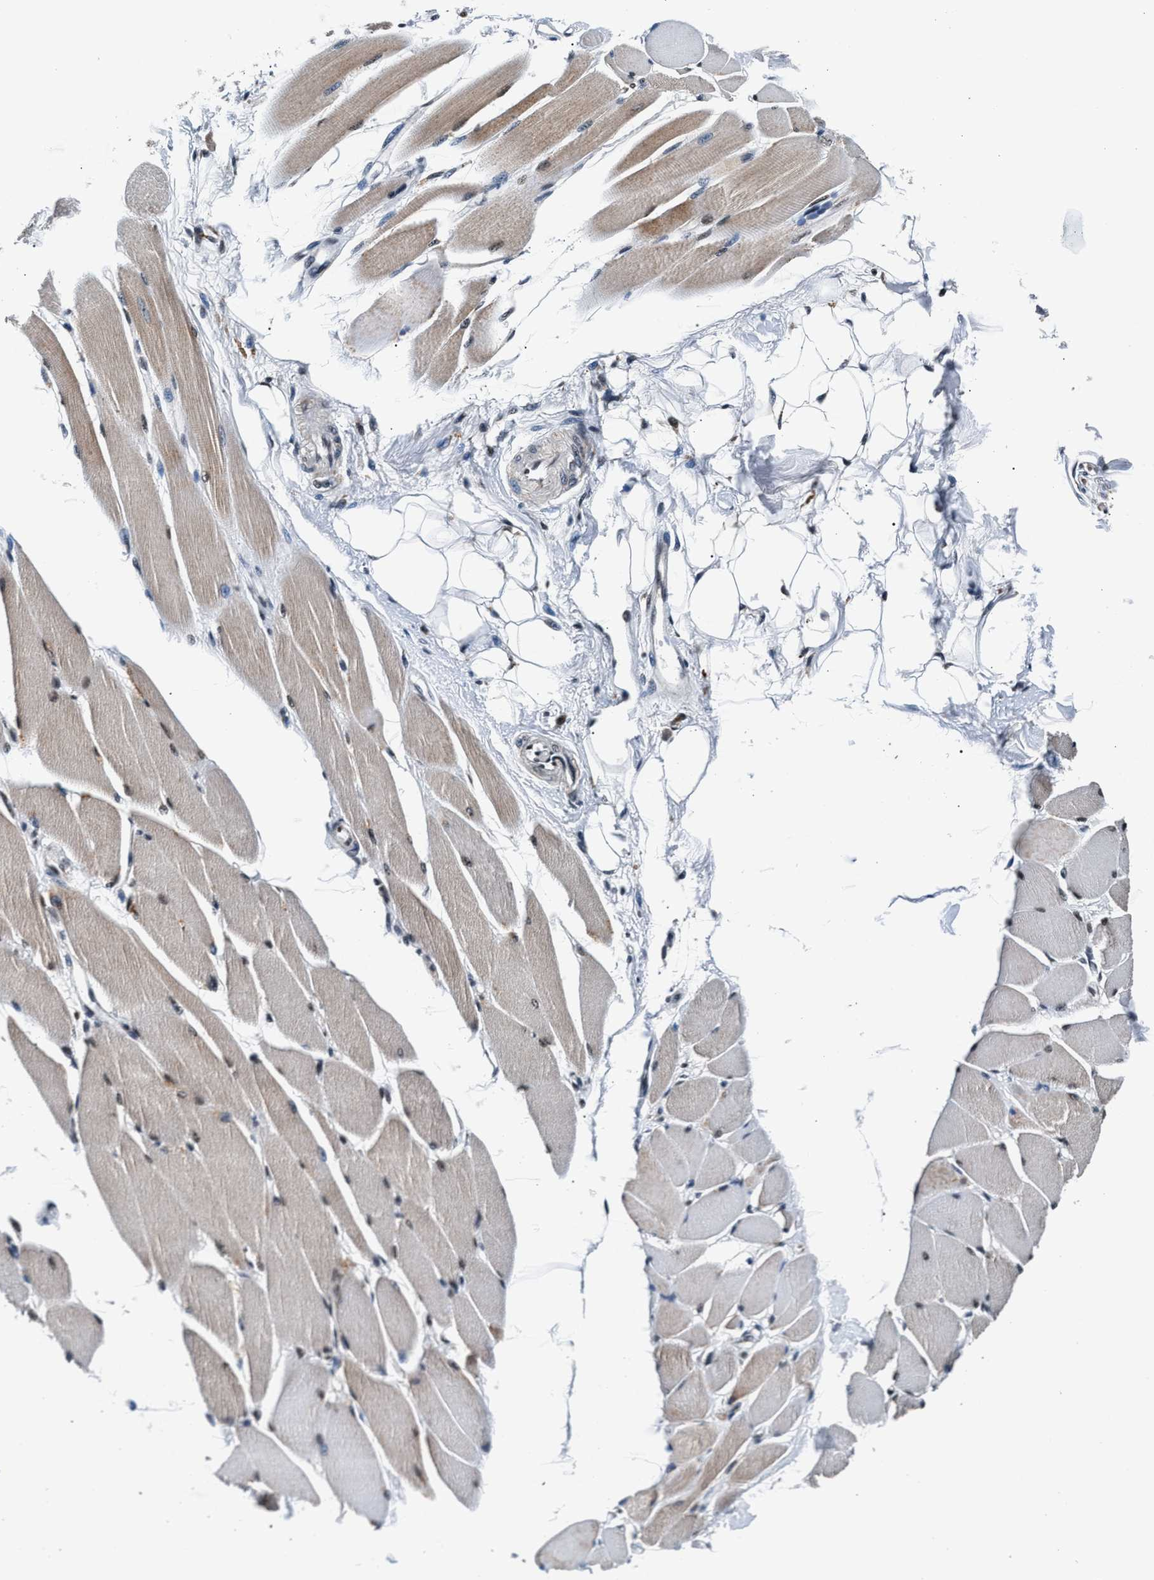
{"staining": {"intensity": "weak", "quantity": "25%-75%", "location": "cytoplasmic/membranous"}, "tissue": "skeletal muscle", "cell_type": "Myocytes", "image_type": "normal", "snomed": [{"axis": "morphology", "description": "Normal tissue, NOS"}, {"axis": "topography", "description": "Skeletal muscle"}, {"axis": "topography", "description": "Peripheral nerve tissue"}], "caption": "IHC (DAB) staining of unremarkable human skeletal muscle exhibits weak cytoplasmic/membranous protein positivity in approximately 25%-75% of myocytes. Immunohistochemistry stains the protein of interest in brown and the nuclei are stained blue.", "gene": "PRRC2B", "patient": {"sex": "female", "age": 84}}